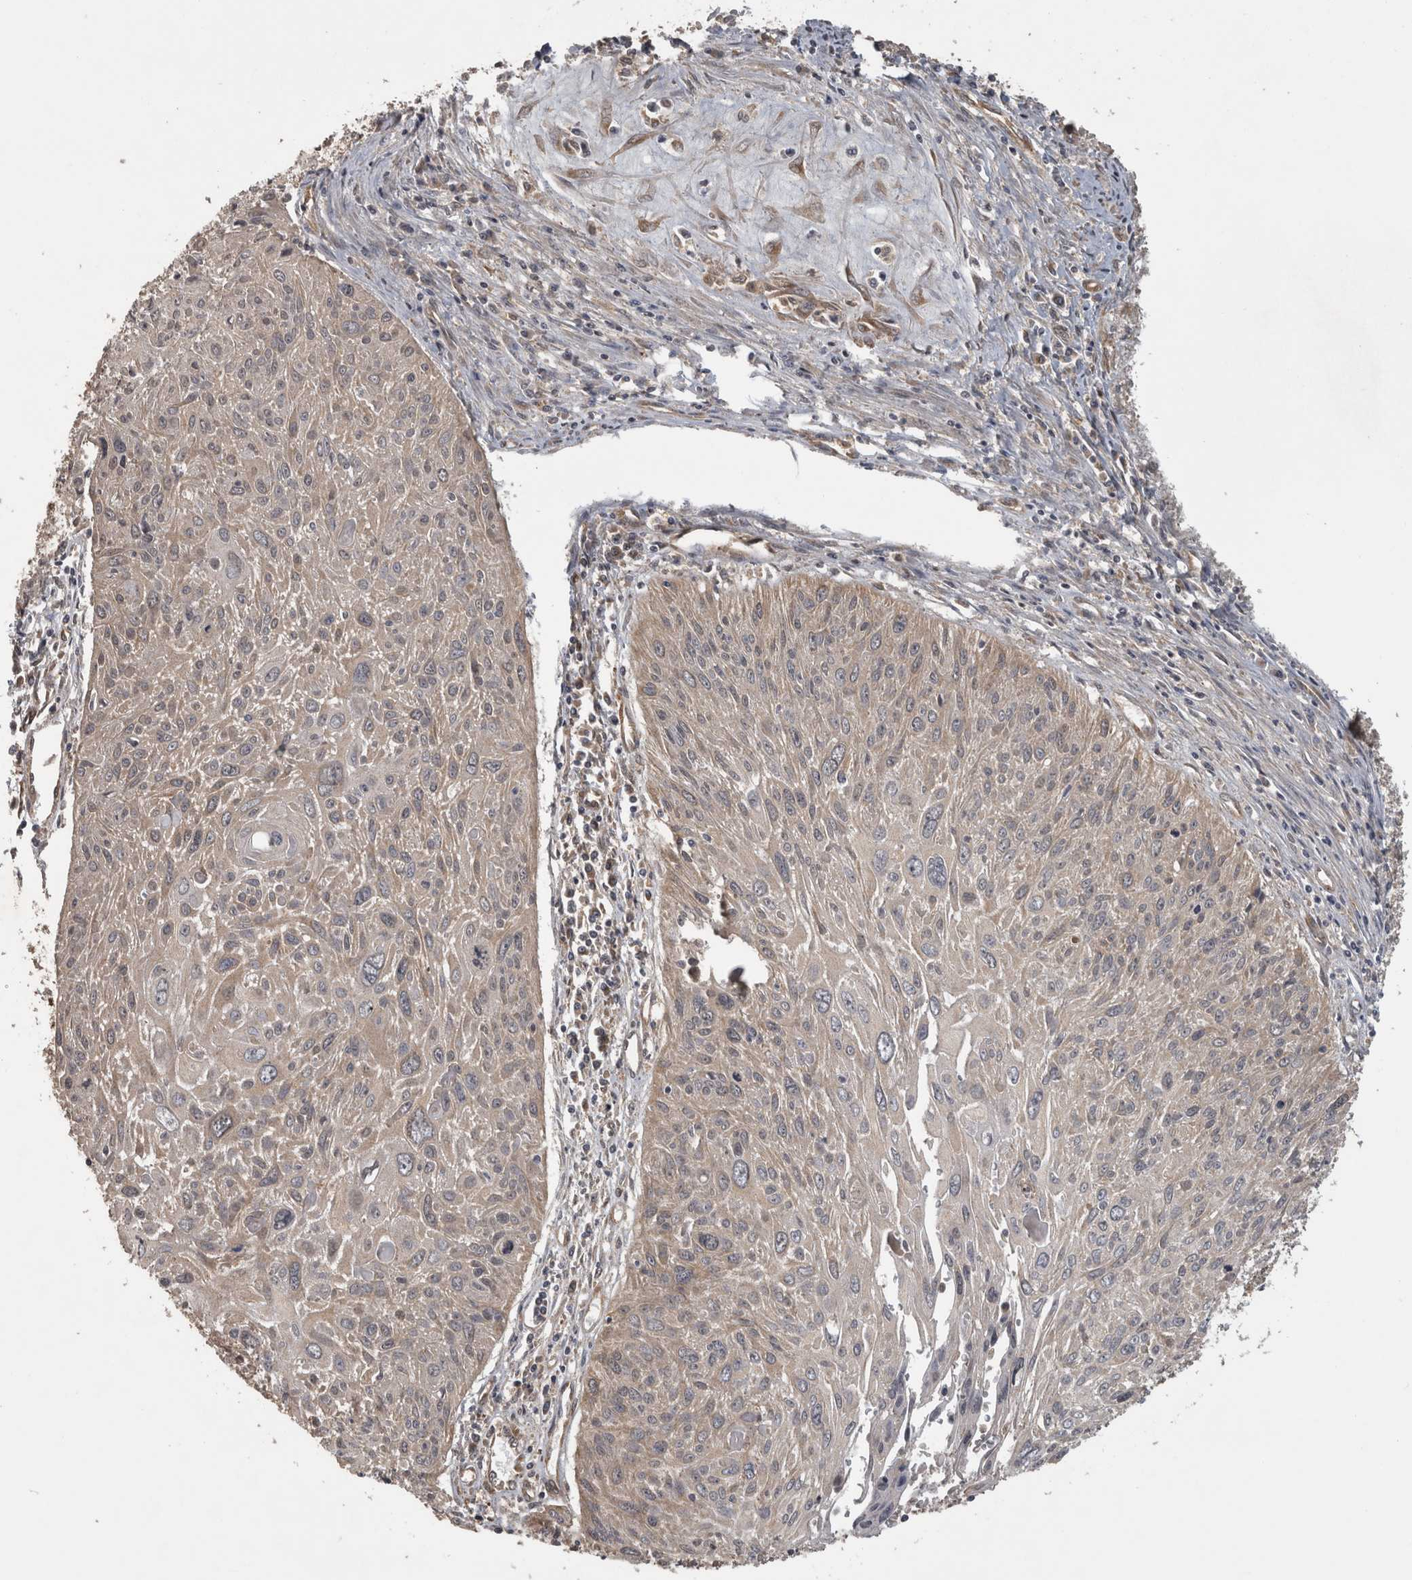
{"staining": {"intensity": "negative", "quantity": "none", "location": "none"}, "tissue": "cervical cancer", "cell_type": "Tumor cells", "image_type": "cancer", "snomed": [{"axis": "morphology", "description": "Squamous cell carcinoma, NOS"}, {"axis": "topography", "description": "Cervix"}], "caption": "High power microscopy photomicrograph of an IHC micrograph of cervical cancer (squamous cell carcinoma), revealing no significant expression in tumor cells. (Brightfield microscopy of DAB IHC at high magnification).", "gene": "ATXN2", "patient": {"sex": "female", "age": 51}}